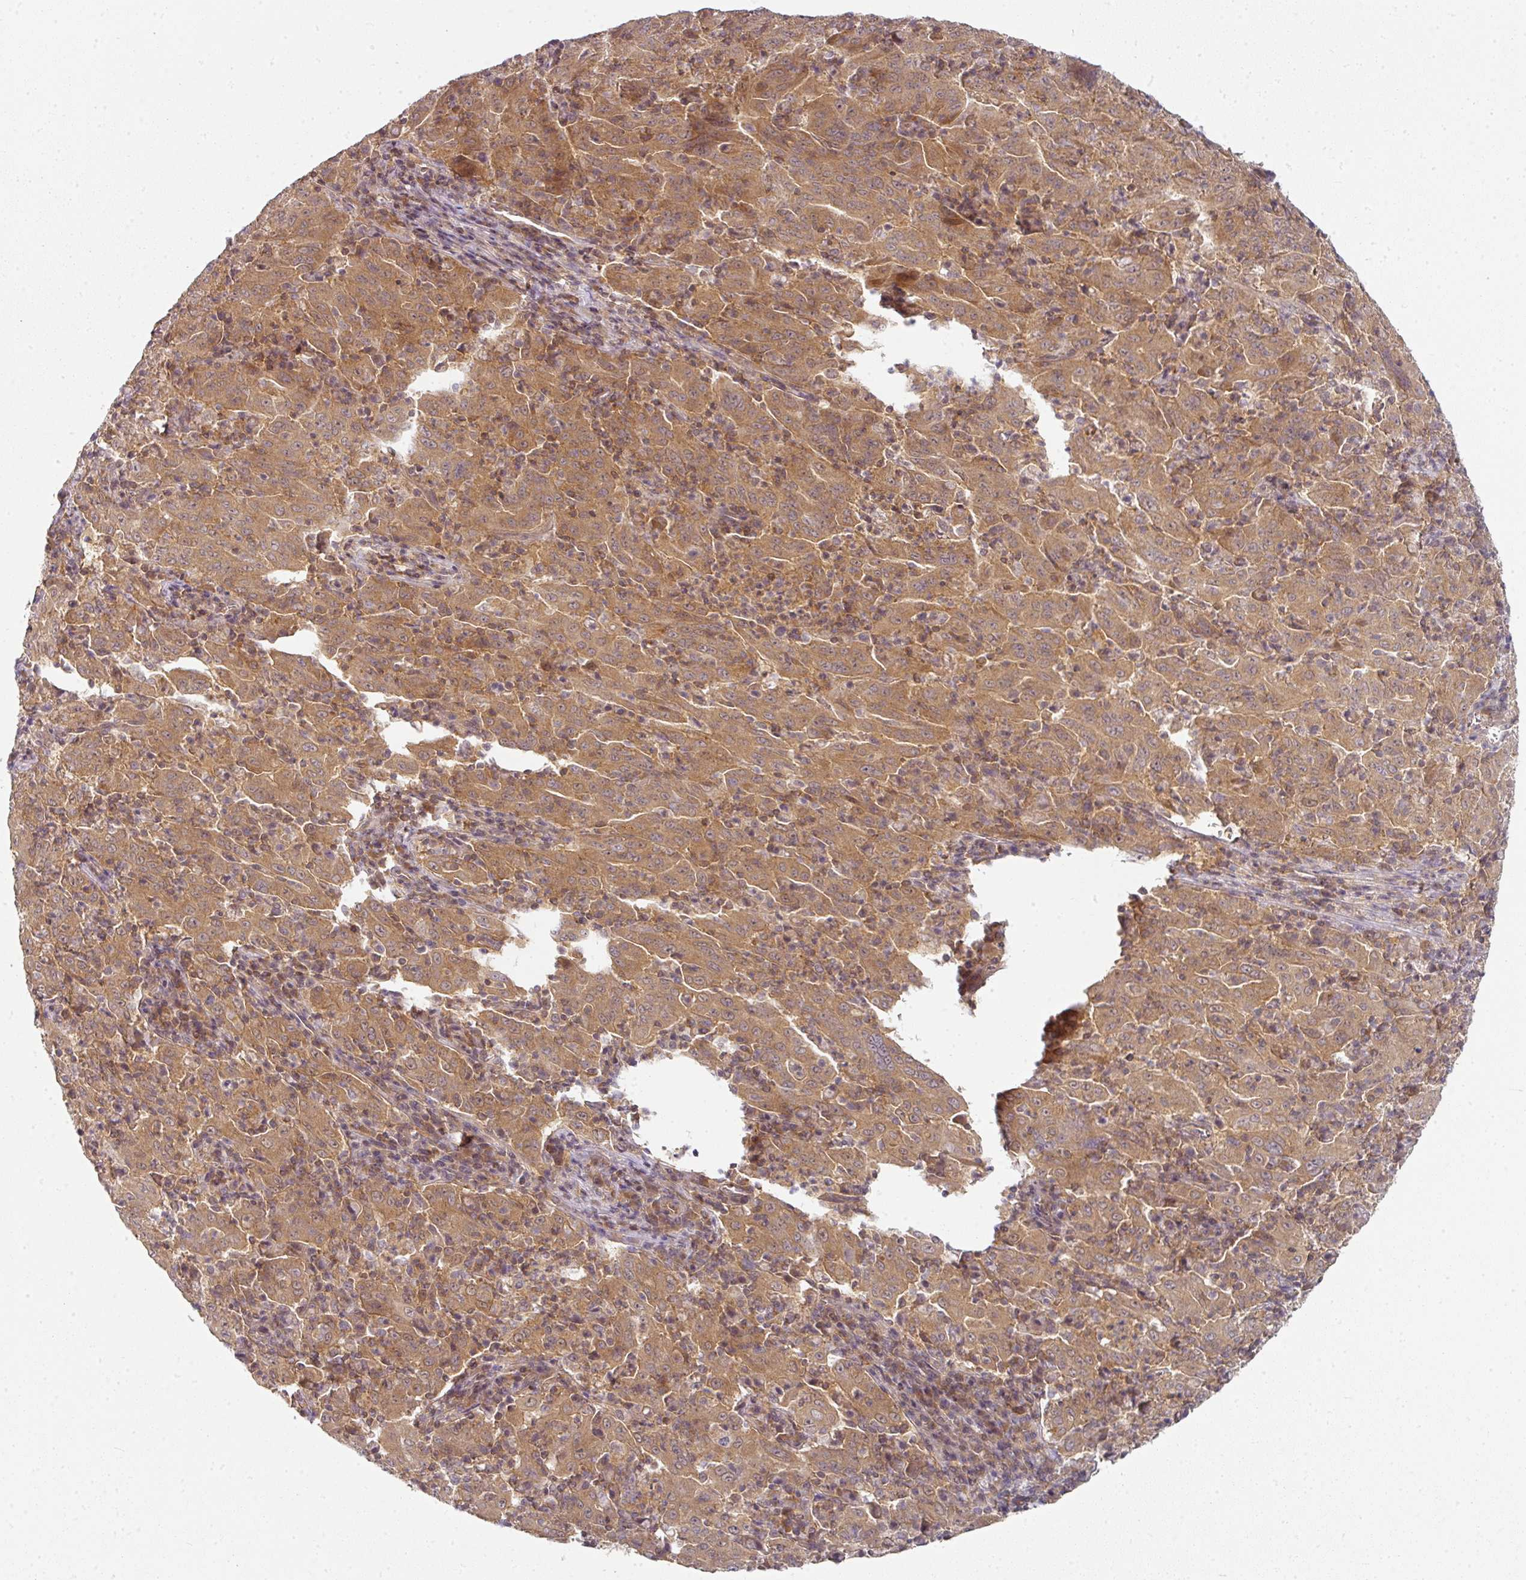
{"staining": {"intensity": "moderate", "quantity": ">75%", "location": "cytoplasmic/membranous"}, "tissue": "pancreatic cancer", "cell_type": "Tumor cells", "image_type": "cancer", "snomed": [{"axis": "morphology", "description": "Adenocarcinoma, NOS"}, {"axis": "topography", "description": "Pancreas"}], "caption": "A brown stain highlights moderate cytoplasmic/membranous expression of a protein in human pancreatic cancer tumor cells. (Brightfield microscopy of DAB IHC at high magnification).", "gene": "MAP2K2", "patient": {"sex": "male", "age": 63}}